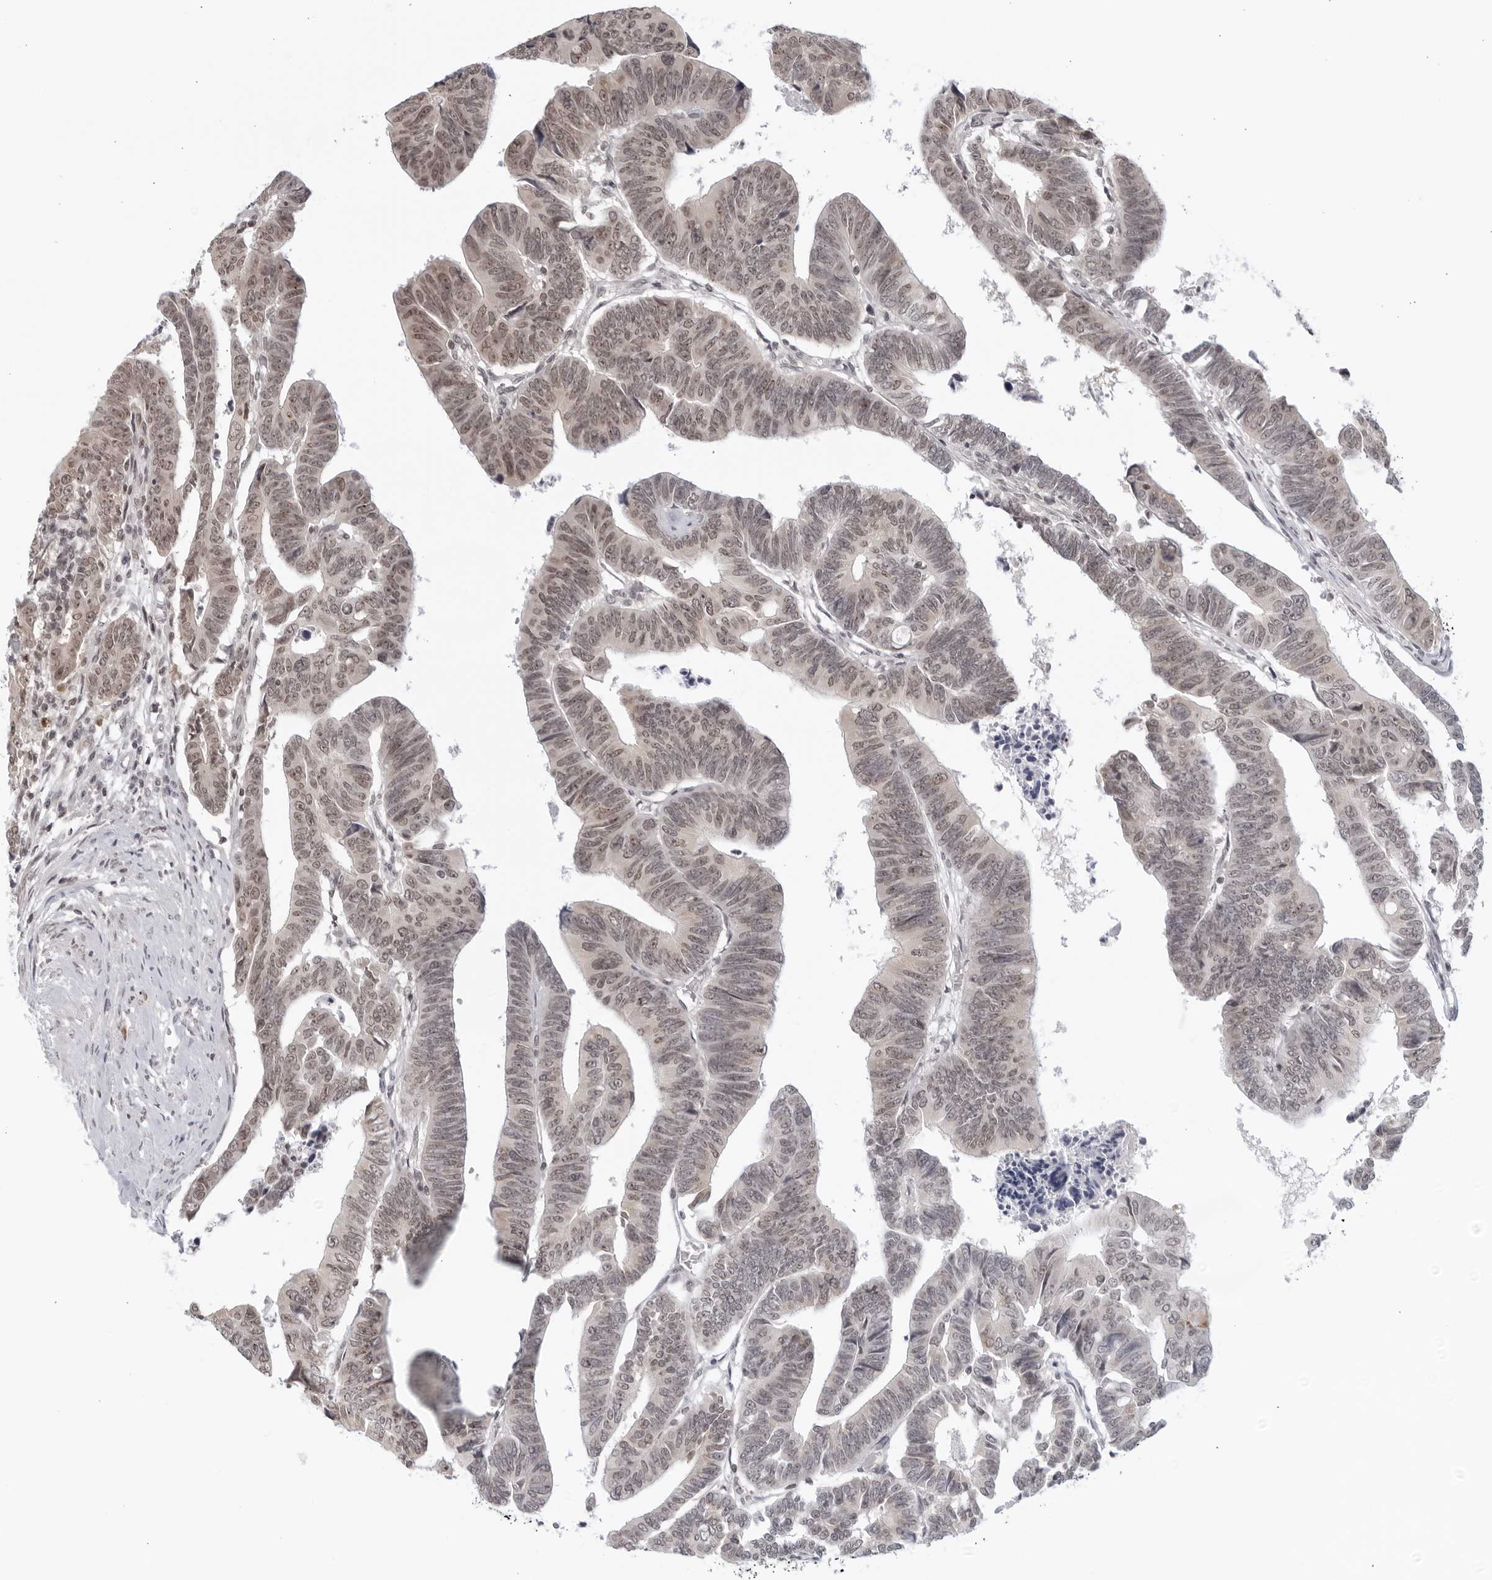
{"staining": {"intensity": "weak", "quantity": ">75%", "location": "nuclear"}, "tissue": "colorectal cancer", "cell_type": "Tumor cells", "image_type": "cancer", "snomed": [{"axis": "morphology", "description": "Adenocarcinoma, NOS"}, {"axis": "topography", "description": "Rectum"}], "caption": "Weak nuclear positivity is identified in about >75% of tumor cells in adenocarcinoma (colorectal).", "gene": "RAB11FIP3", "patient": {"sex": "female", "age": 65}}